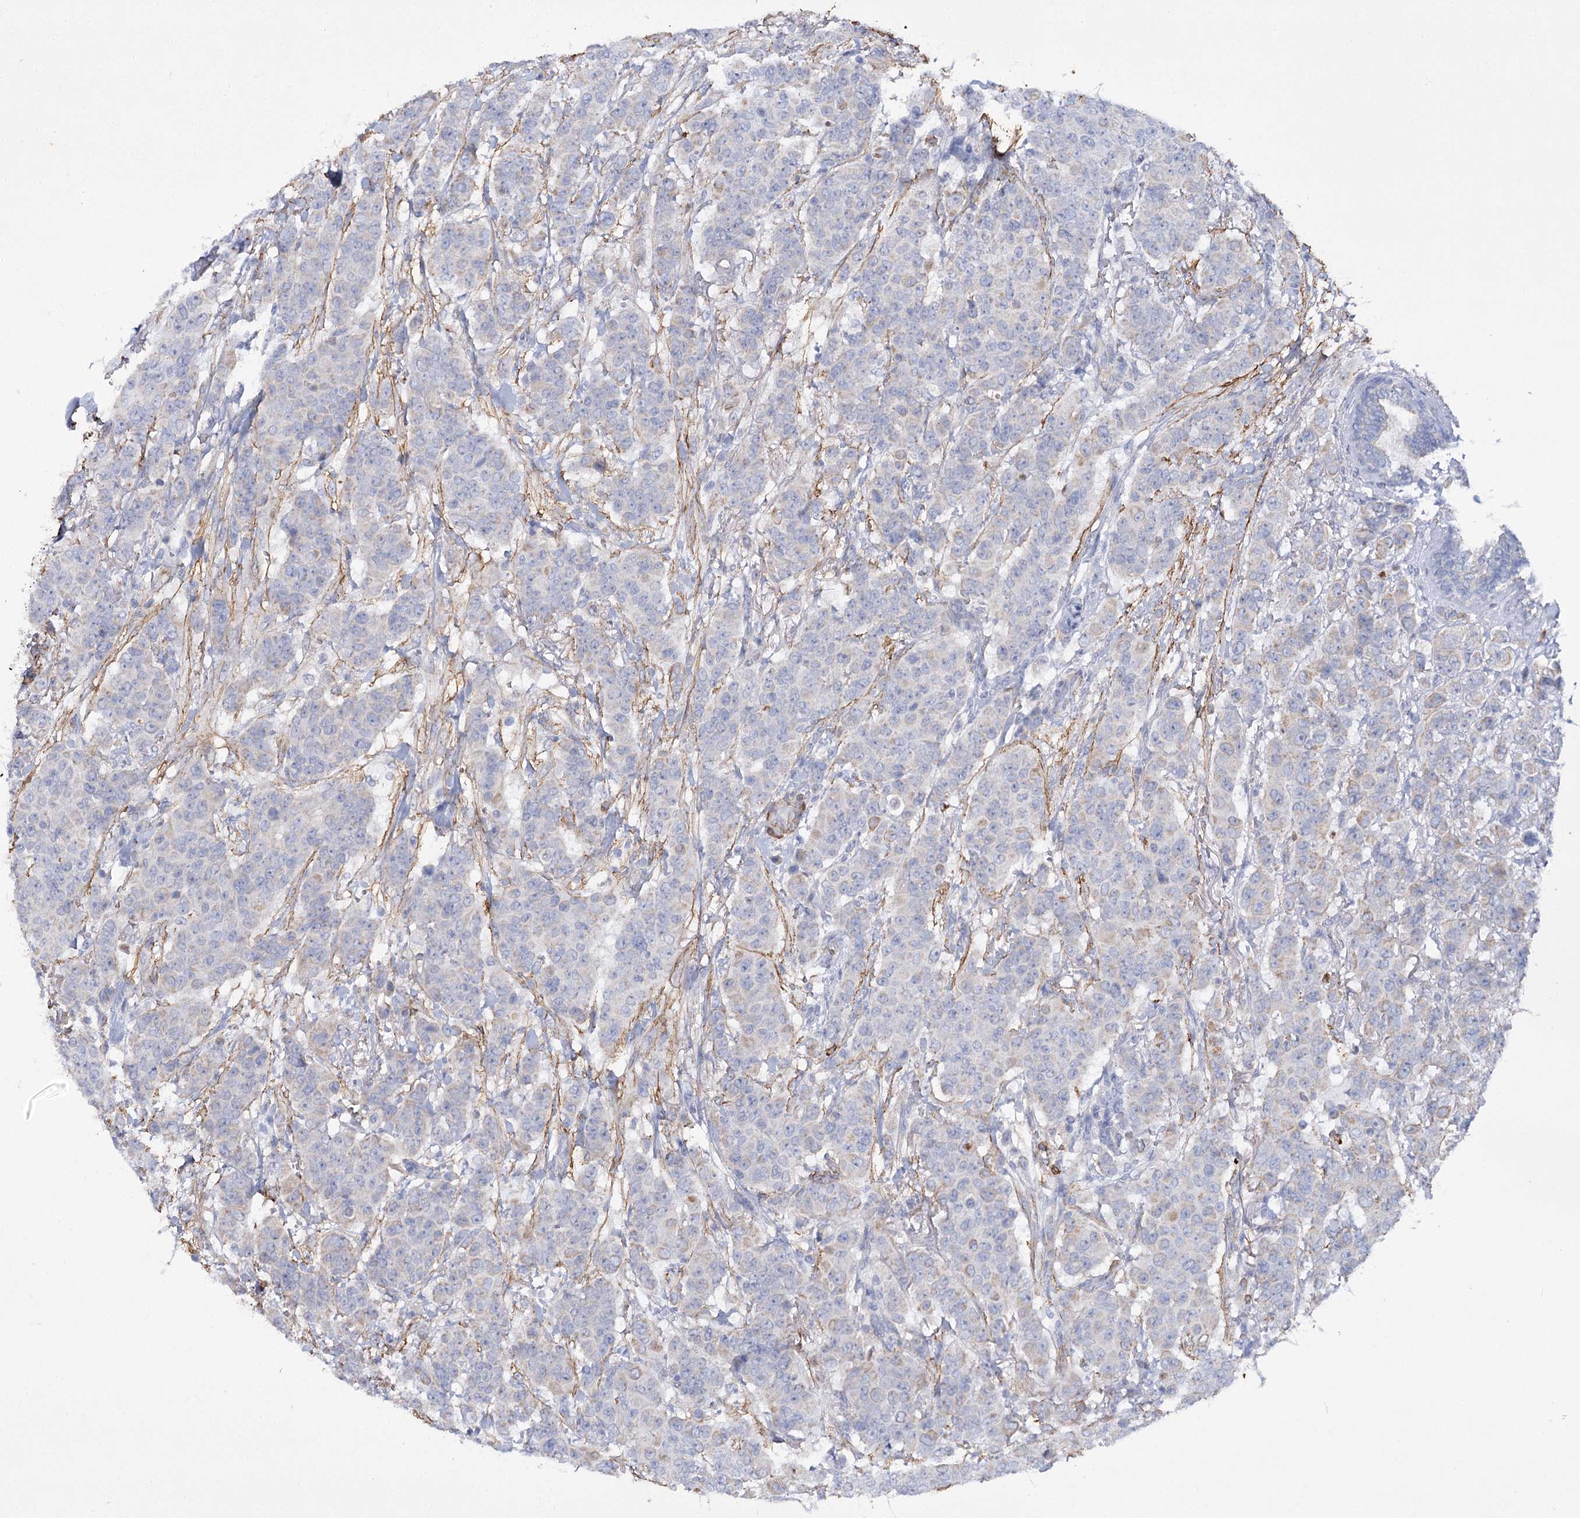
{"staining": {"intensity": "negative", "quantity": "none", "location": "none"}, "tissue": "breast cancer", "cell_type": "Tumor cells", "image_type": "cancer", "snomed": [{"axis": "morphology", "description": "Duct carcinoma"}, {"axis": "topography", "description": "Breast"}], "caption": "Breast cancer was stained to show a protein in brown. There is no significant positivity in tumor cells. (IHC, brightfield microscopy, high magnification).", "gene": "RTN2", "patient": {"sex": "female", "age": 40}}